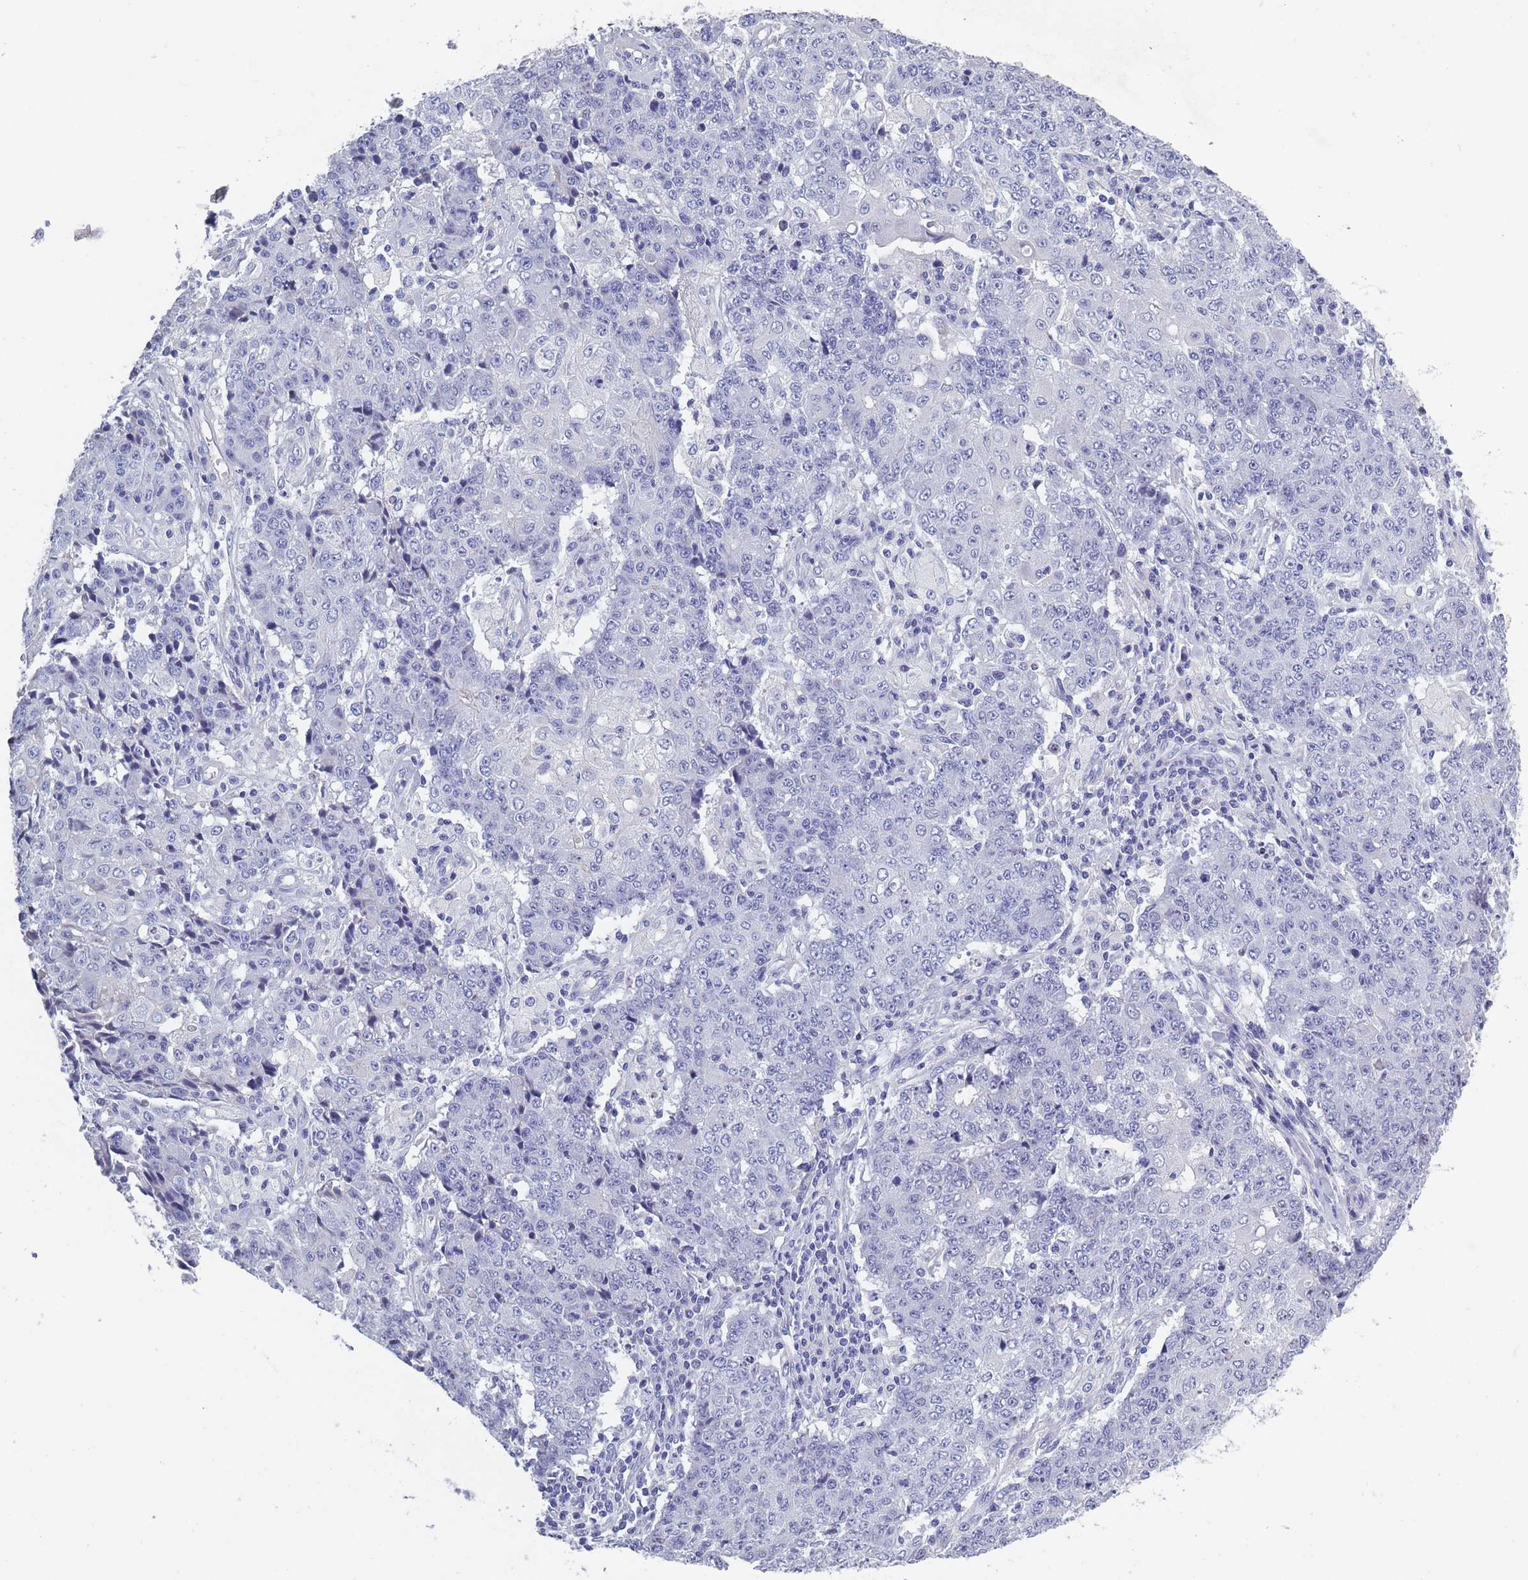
{"staining": {"intensity": "negative", "quantity": "none", "location": "none"}, "tissue": "ovarian cancer", "cell_type": "Tumor cells", "image_type": "cancer", "snomed": [{"axis": "morphology", "description": "Carcinoma, endometroid"}, {"axis": "topography", "description": "Ovary"}], "caption": "Tumor cells show no significant protein positivity in ovarian cancer. The staining is performed using DAB (3,3'-diaminobenzidine) brown chromogen with nuclei counter-stained in using hematoxylin.", "gene": "OR4C5", "patient": {"sex": "female", "age": 42}}